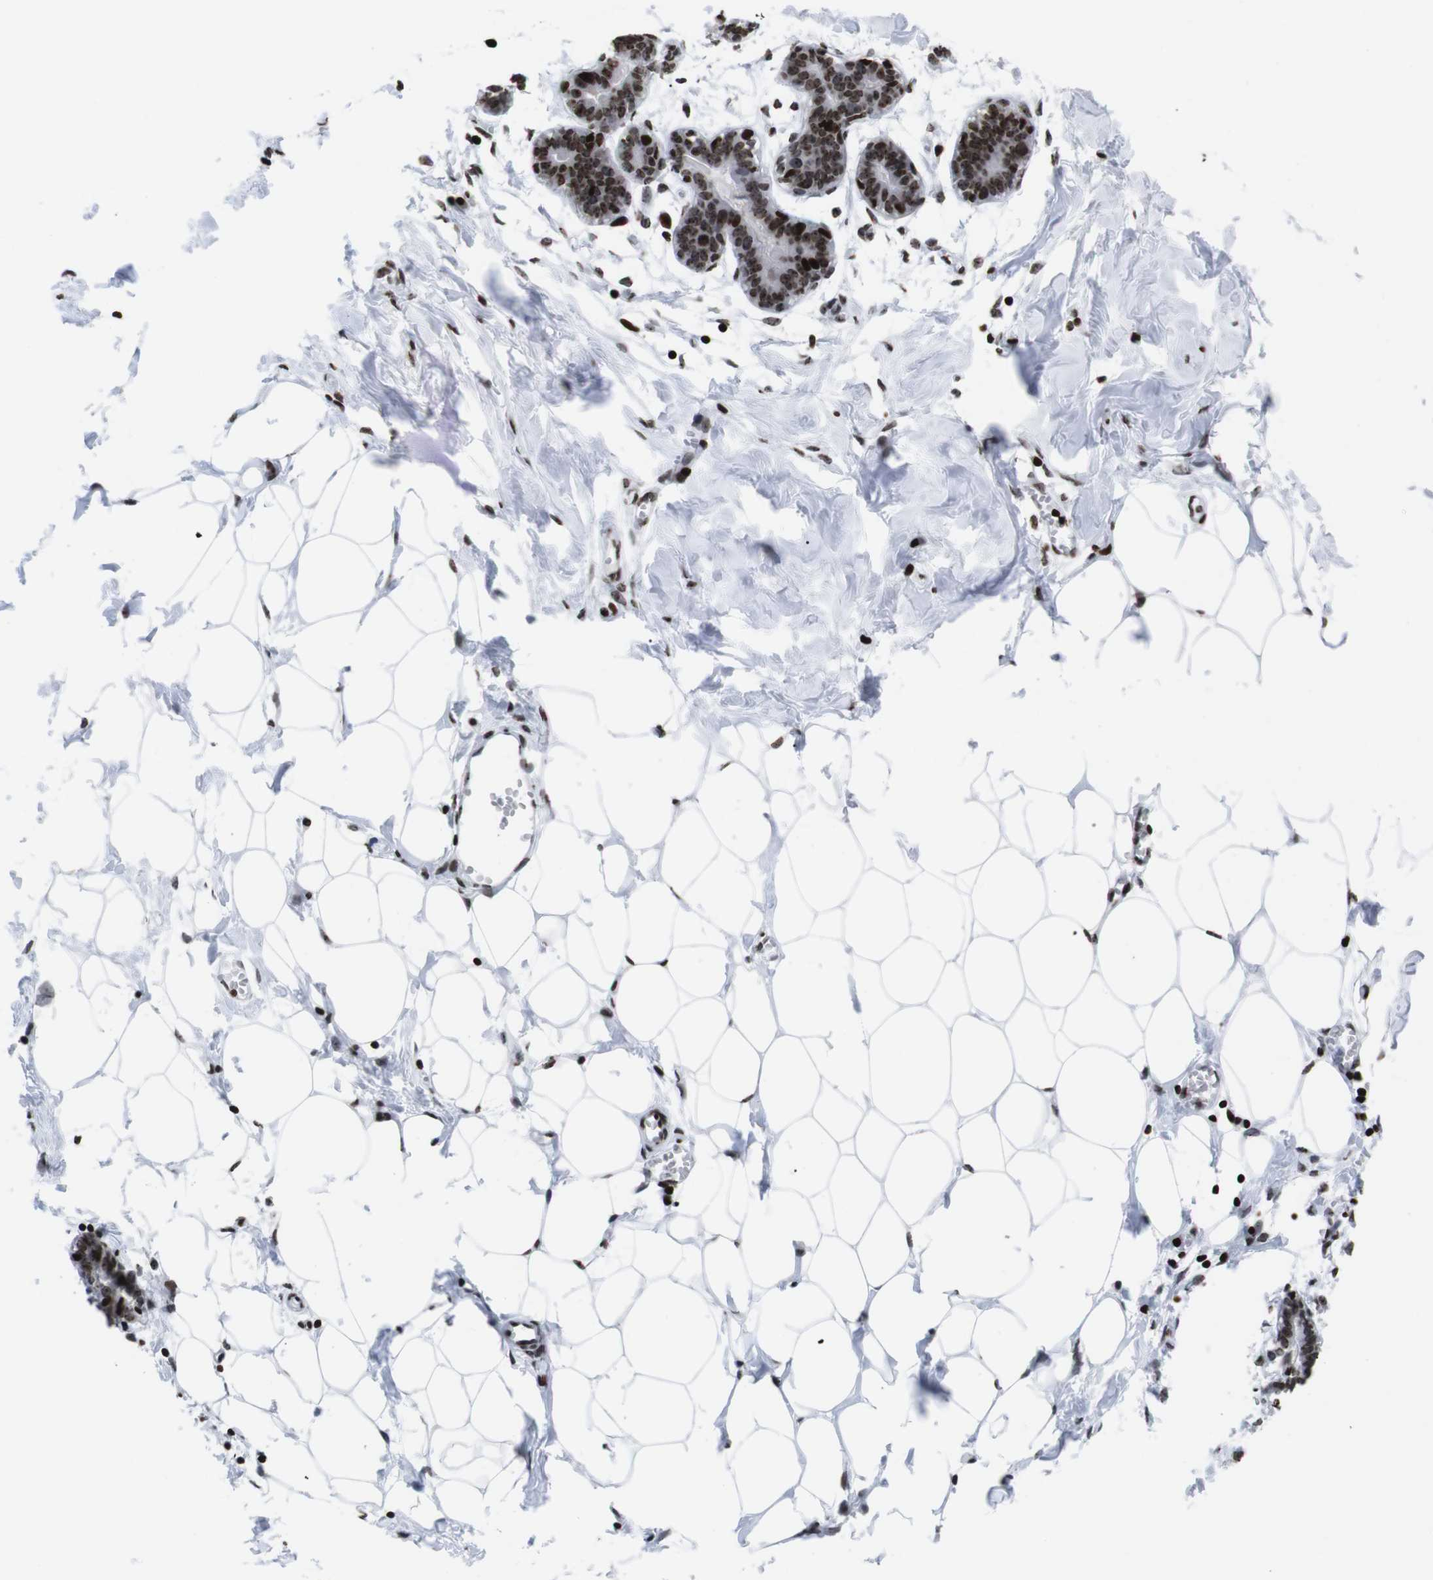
{"staining": {"intensity": "strong", "quantity": ">75%", "location": "nuclear"}, "tissue": "breast", "cell_type": "Adipocytes", "image_type": "normal", "snomed": [{"axis": "morphology", "description": "Normal tissue, NOS"}, {"axis": "topography", "description": "Breast"}], "caption": "A high amount of strong nuclear expression is appreciated in approximately >75% of adipocytes in benign breast.", "gene": "H1", "patient": {"sex": "female", "age": 27}}